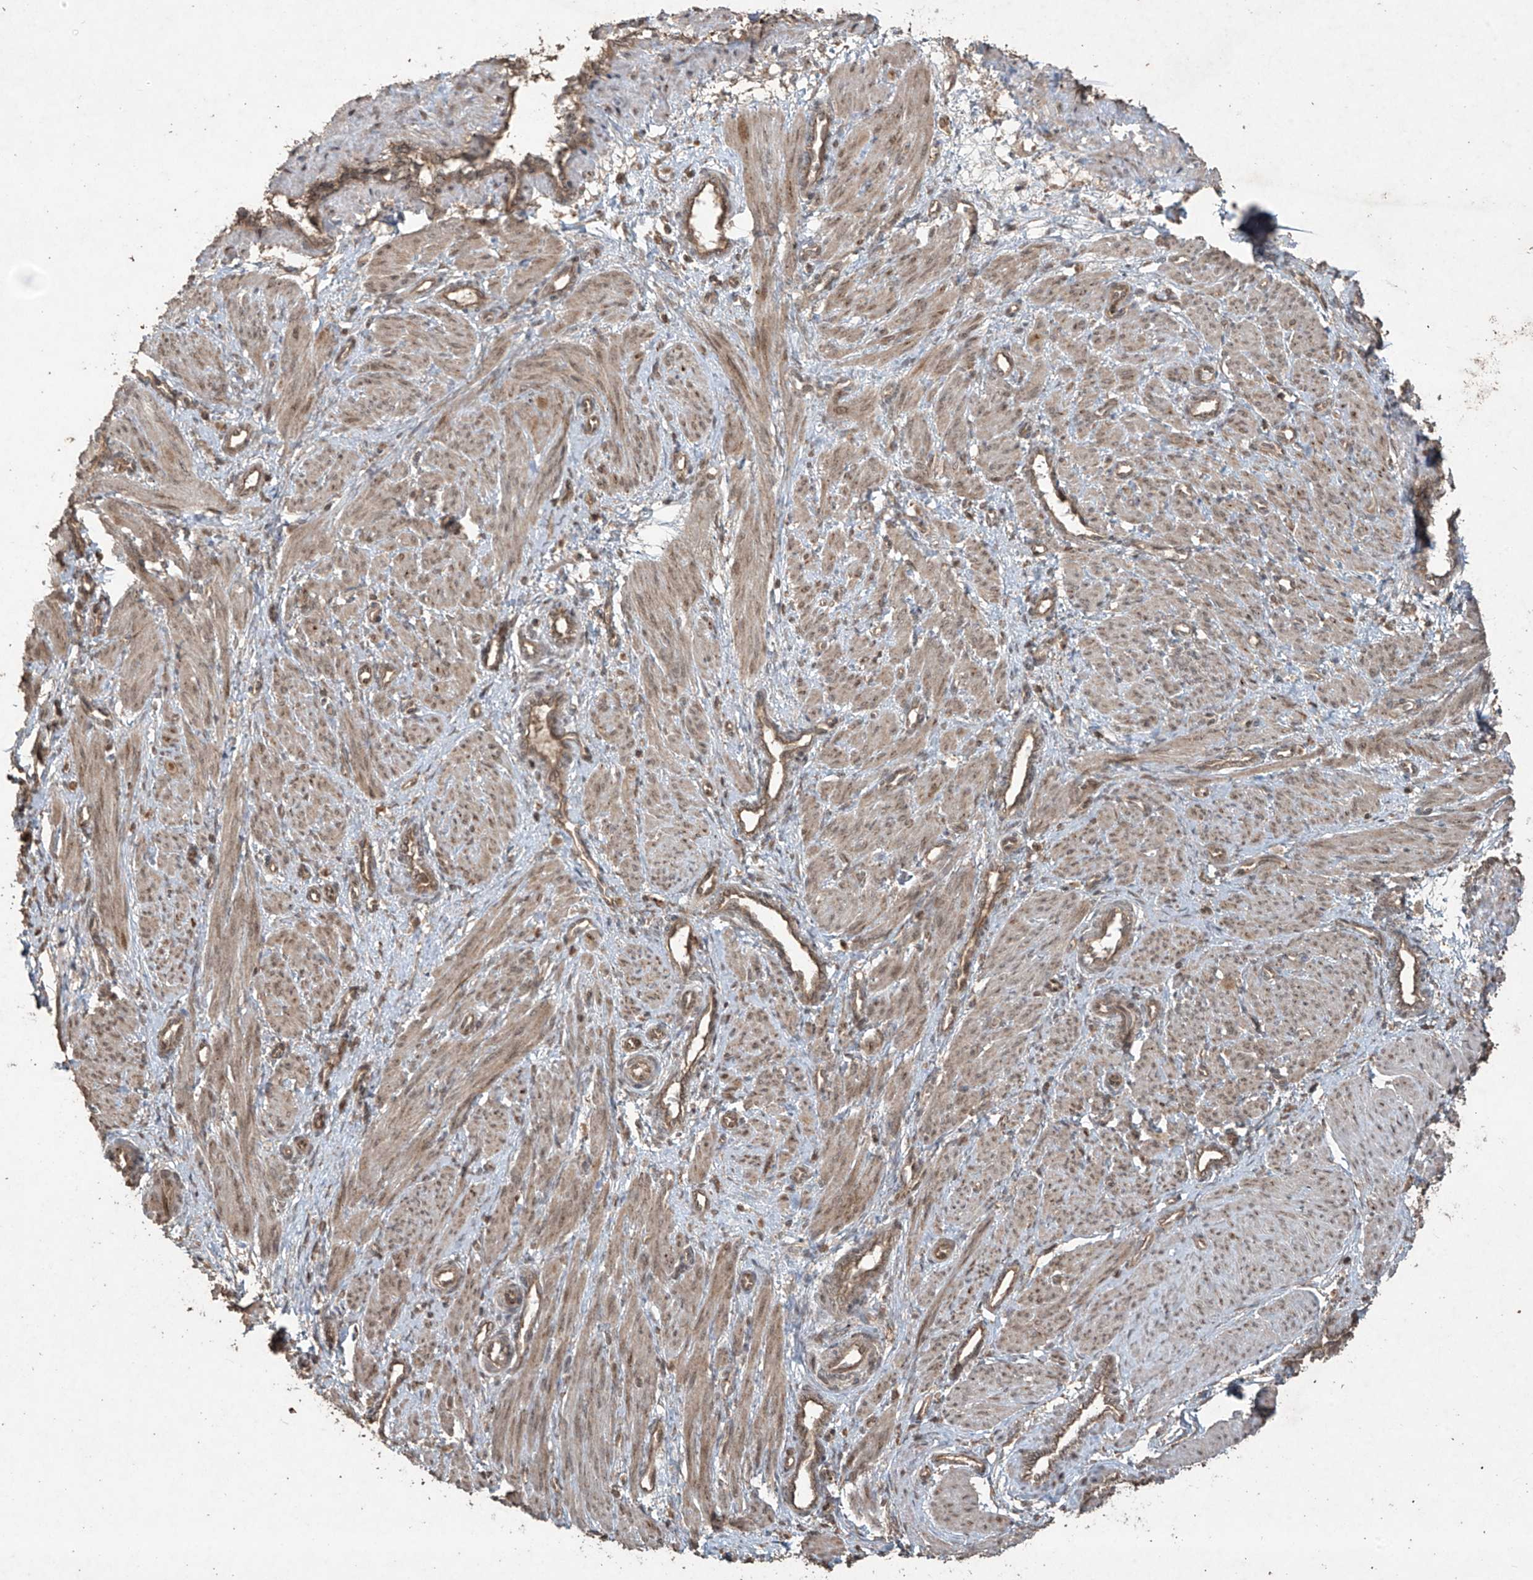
{"staining": {"intensity": "moderate", "quantity": ">75%", "location": "cytoplasmic/membranous,nuclear"}, "tissue": "smooth muscle", "cell_type": "Smooth muscle cells", "image_type": "normal", "snomed": [{"axis": "morphology", "description": "Normal tissue, NOS"}, {"axis": "topography", "description": "Endometrium"}], "caption": "A medium amount of moderate cytoplasmic/membranous,nuclear staining is present in approximately >75% of smooth muscle cells in unremarkable smooth muscle.", "gene": "PGPEP1", "patient": {"sex": "female", "age": 33}}